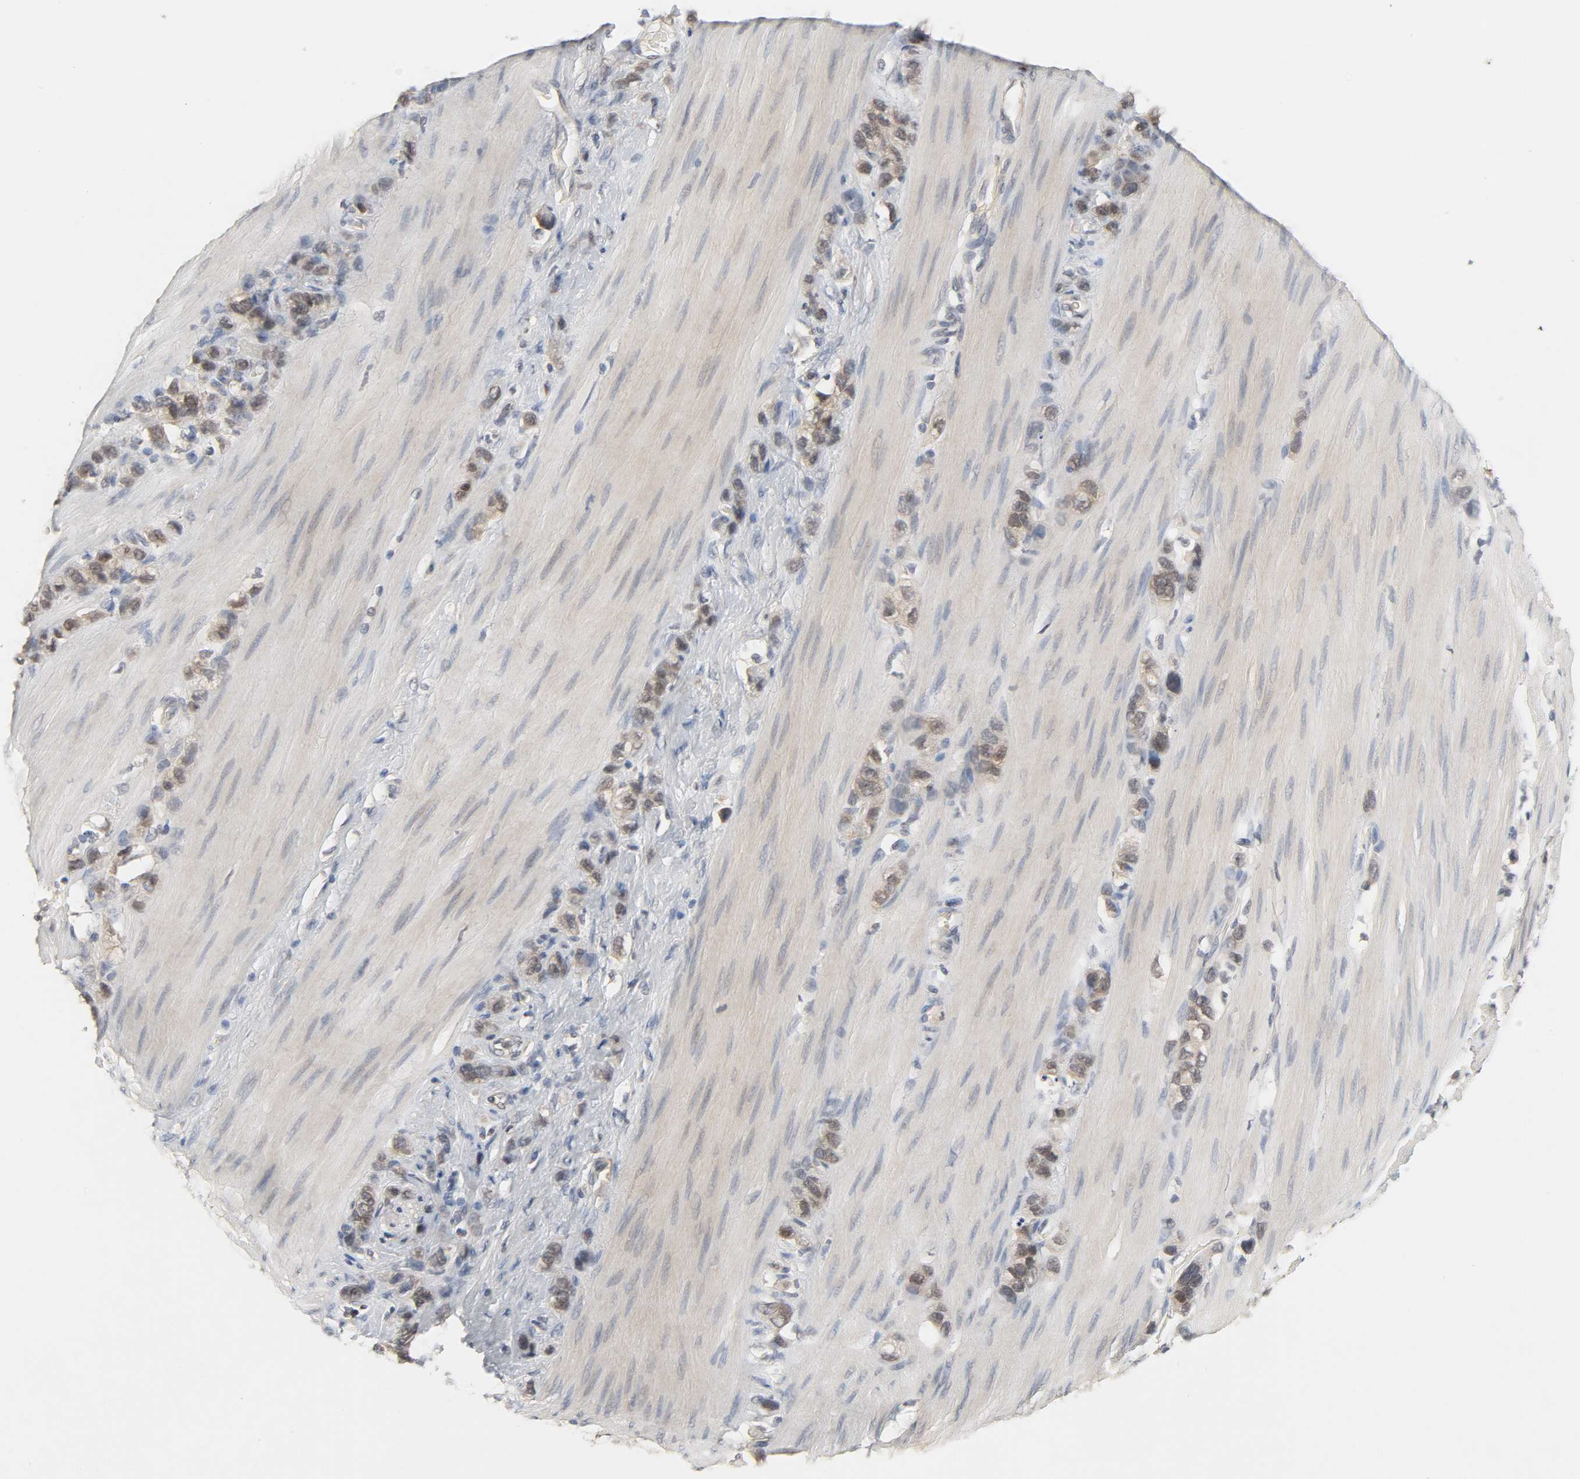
{"staining": {"intensity": "weak", "quantity": "25%-75%", "location": "cytoplasmic/membranous"}, "tissue": "stomach cancer", "cell_type": "Tumor cells", "image_type": "cancer", "snomed": [{"axis": "morphology", "description": "Normal tissue, NOS"}, {"axis": "morphology", "description": "Adenocarcinoma, NOS"}, {"axis": "morphology", "description": "Adenocarcinoma, High grade"}, {"axis": "topography", "description": "Stomach, upper"}, {"axis": "topography", "description": "Stomach"}], "caption": "IHC photomicrograph of neoplastic tissue: high-grade adenocarcinoma (stomach) stained using immunohistochemistry (IHC) shows low levels of weak protein expression localized specifically in the cytoplasmic/membranous of tumor cells, appearing as a cytoplasmic/membranous brown color.", "gene": "ACSS2", "patient": {"sex": "female", "age": 65}}